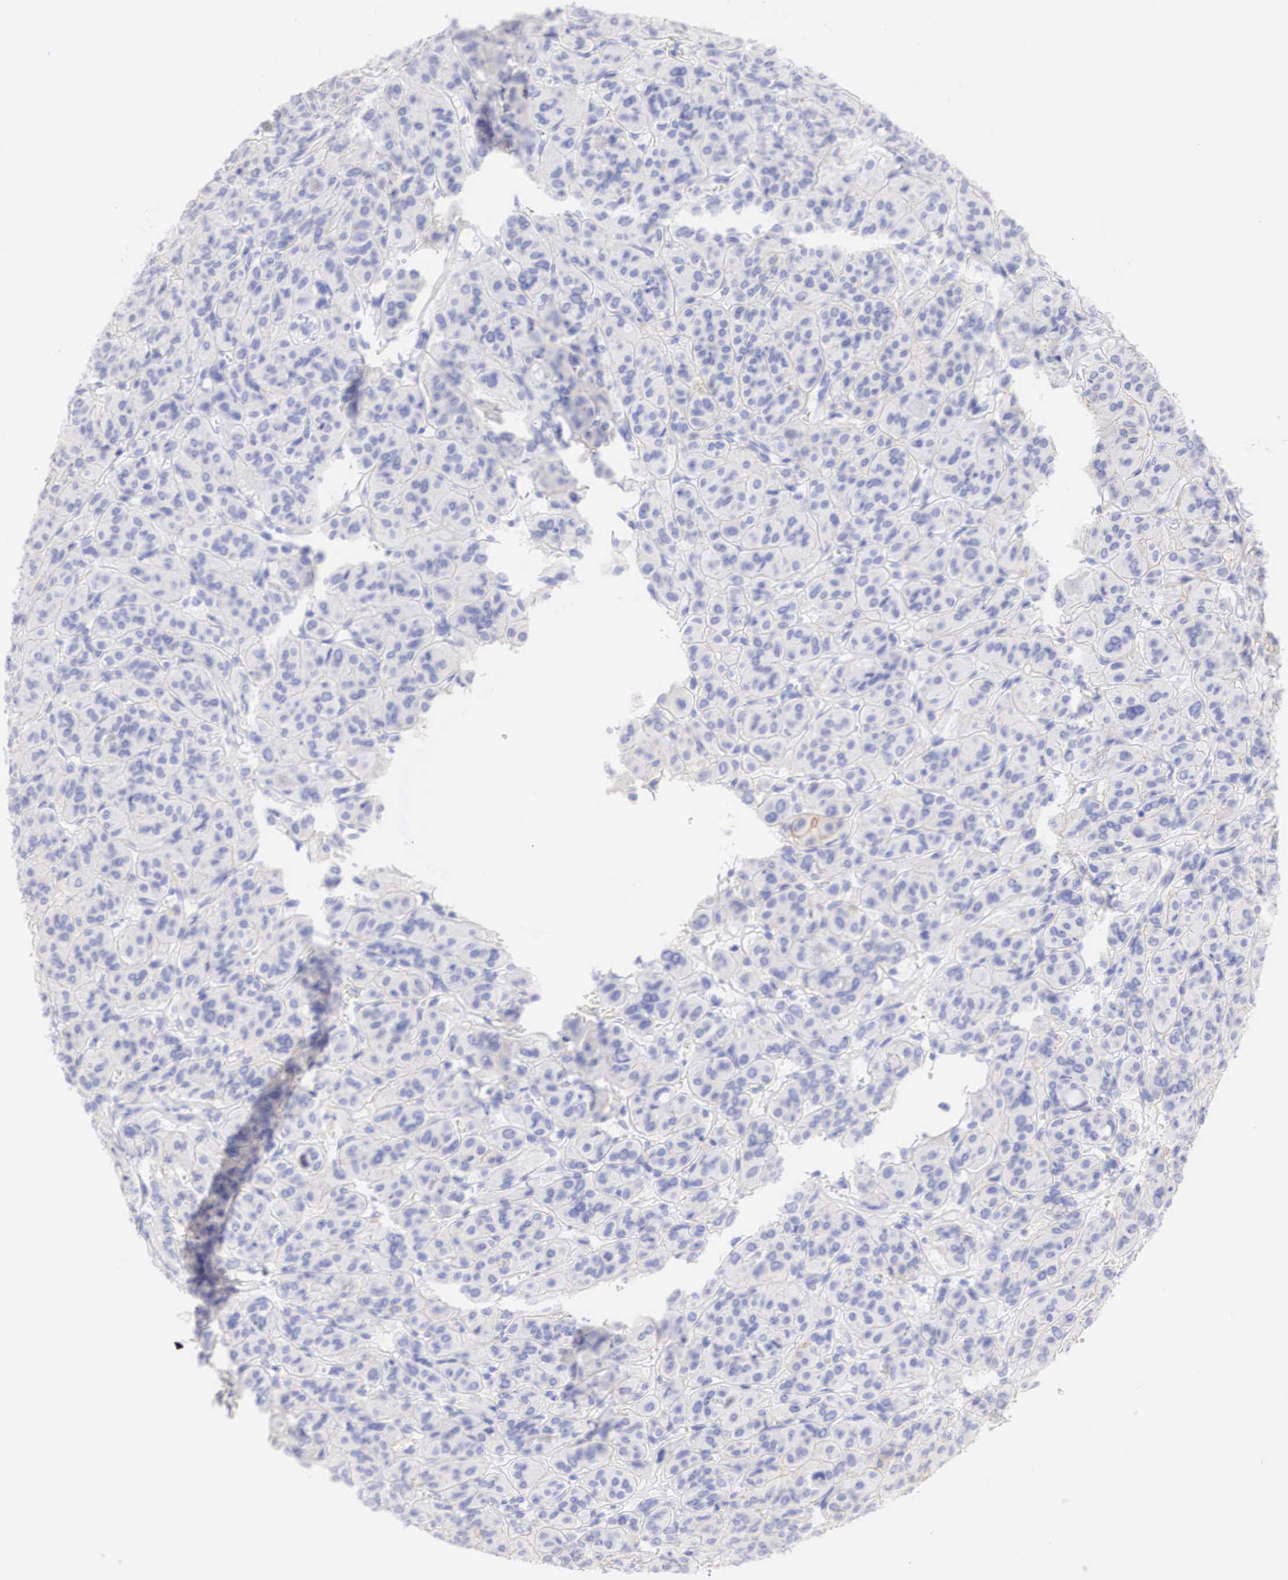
{"staining": {"intensity": "negative", "quantity": "none", "location": "none"}, "tissue": "thyroid cancer", "cell_type": "Tumor cells", "image_type": "cancer", "snomed": [{"axis": "morphology", "description": "Follicular adenoma carcinoma, NOS"}, {"axis": "topography", "description": "Thyroid gland"}], "caption": "The immunohistochemistry (IHC) image has no significant staining in tumor cells of thyroid follicular adenoma carcinoma tissue.", "gene": "ERBB2", "patient": {"sex": "female", "age": 71}}